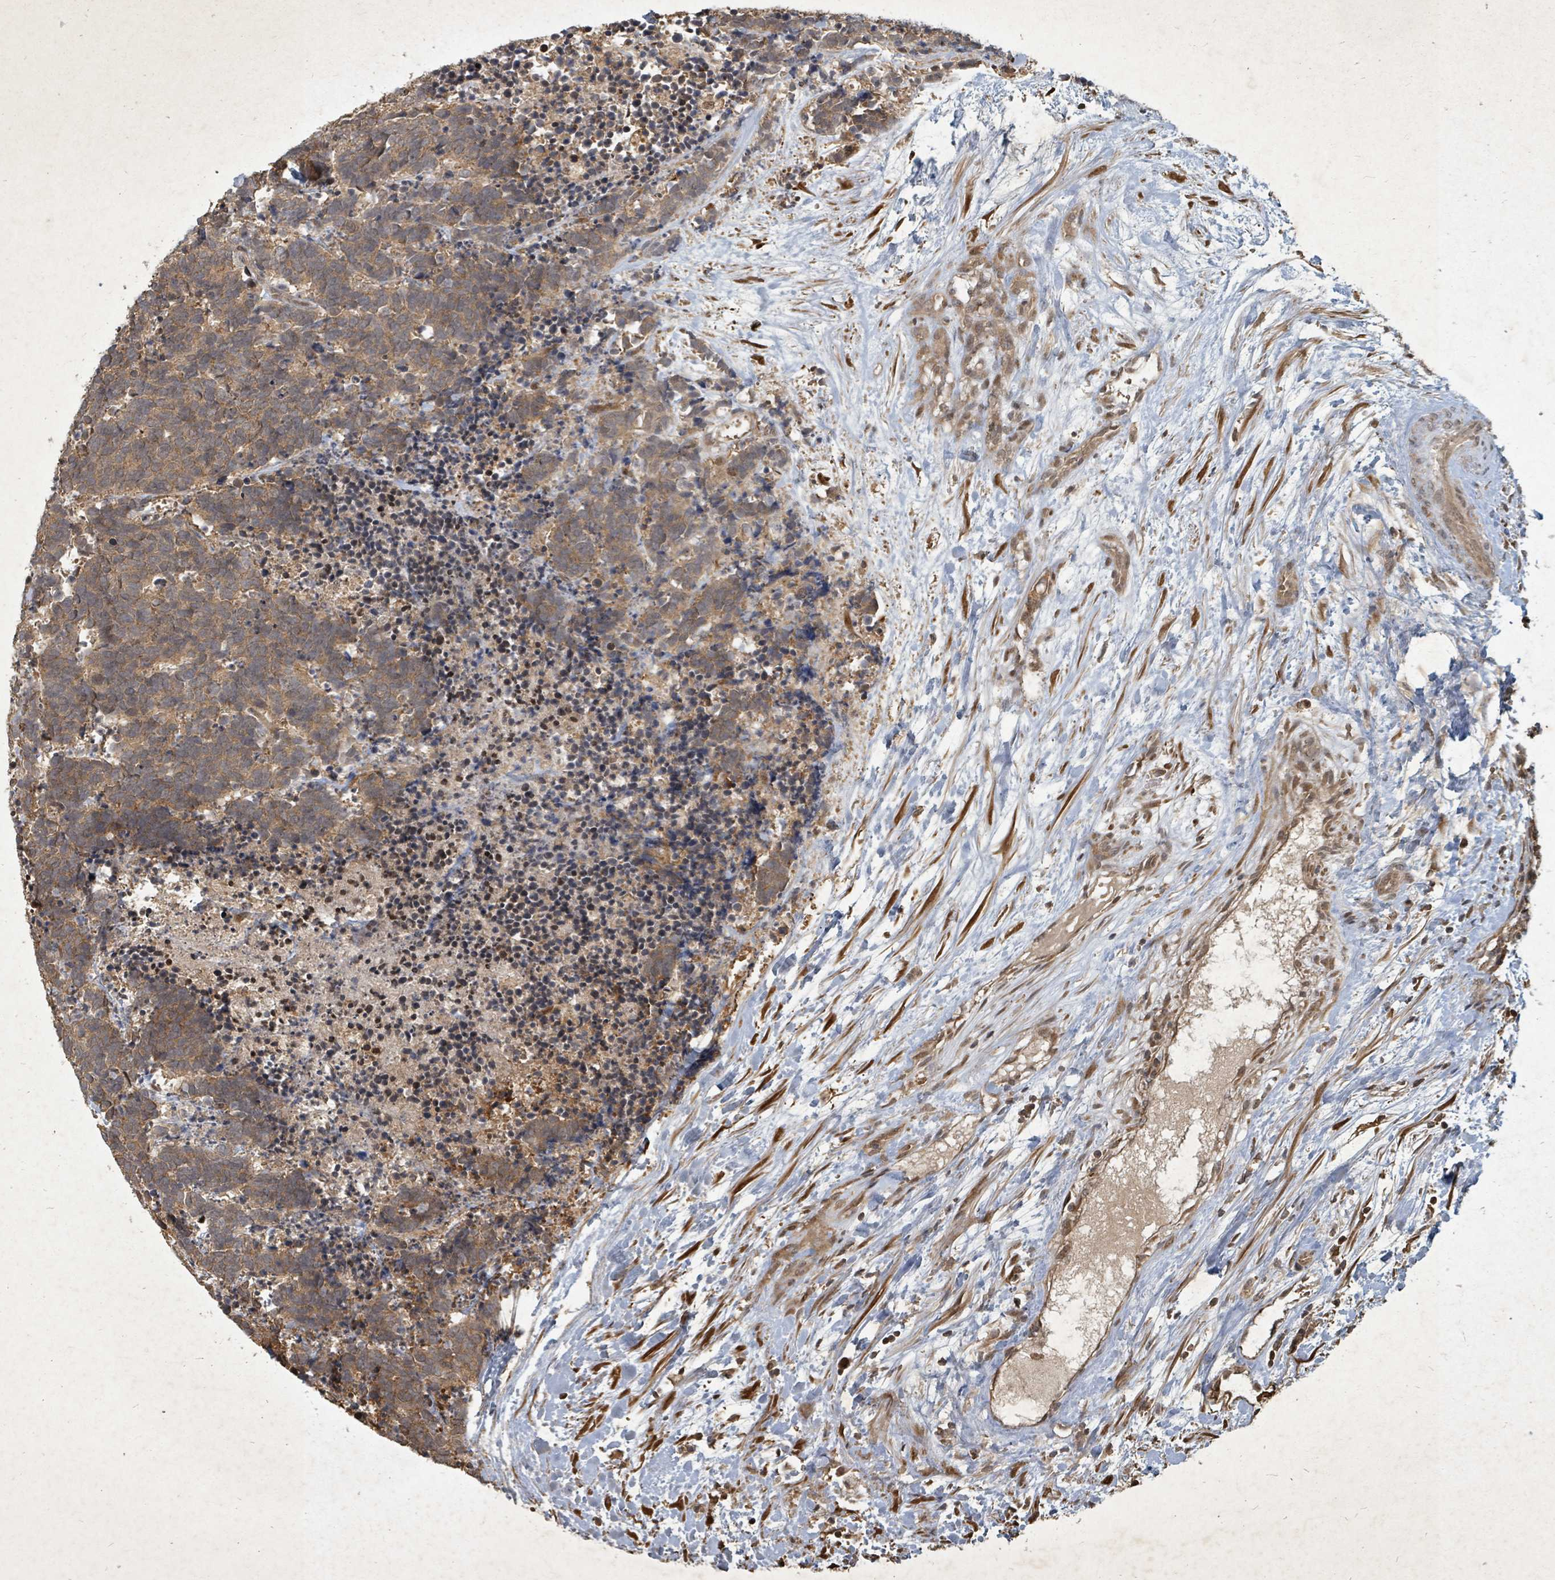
{"staining": {"intensity": "moderate", "quantity": ">75%", "location": "cytoplasmic/membranous"}, "tissue": "carcinoid", "cell_type": "Tumor cells", "image_type": "cancer", "snomed": [{"axis": "morphology", "description": "Carcinoma, NOS"}, {"axis": "morphology", "description": "Carcinoid, malignant, NOS"}, {"axis": "topography", "description": "Prostate"}], "caption": "Carcinoid was stained to show a protein in brown. There is medium levels of moderate cytoplasmic/membranous positivity in approximately >75% of tumor cells.", "gene": "KDM4E", "patient": {"sex": "male", "age": 57}}